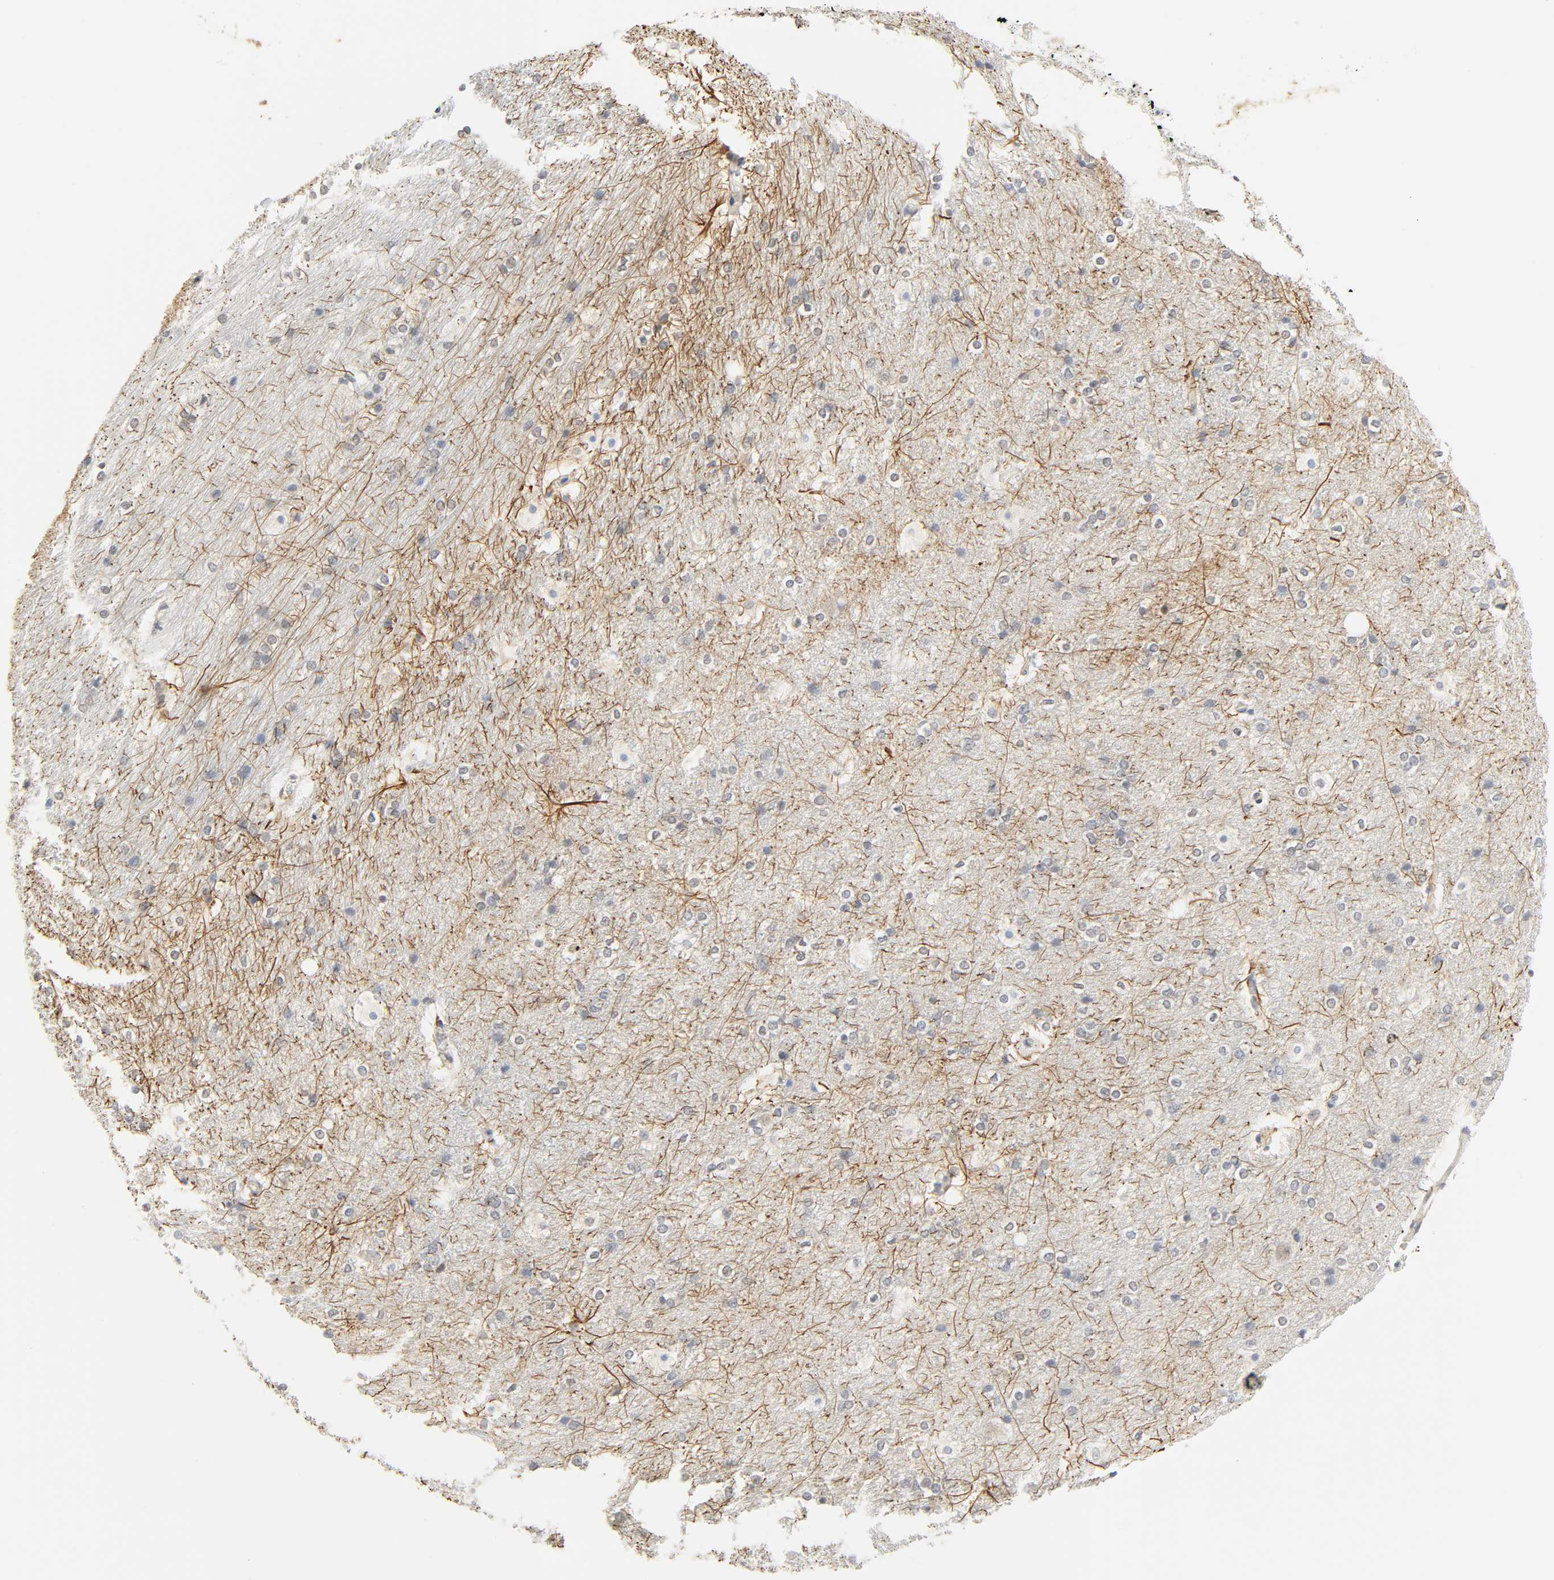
{"staining": {"intensity": "strong", "quantity": "<25%", "location": "cytoplasmic/membranous"}, "tissue": "hippocampus", "cell_type": "Glial cells", "image_type": "normal", "snomed": [{"axis": "morphology", "description": "Normal tissue, NOS"}, {"axis": "topography", "description": "Hippocampus"}], "caption": "Strong cytoplasmic/membranous expression is present in approximately <25% of glial cells in benign hippocampus. (brown staining indicates protein expression, while blue staining denotes nuclei).", "gene": "ACSS2", "patient": {"sex": "female", "age": 19}}